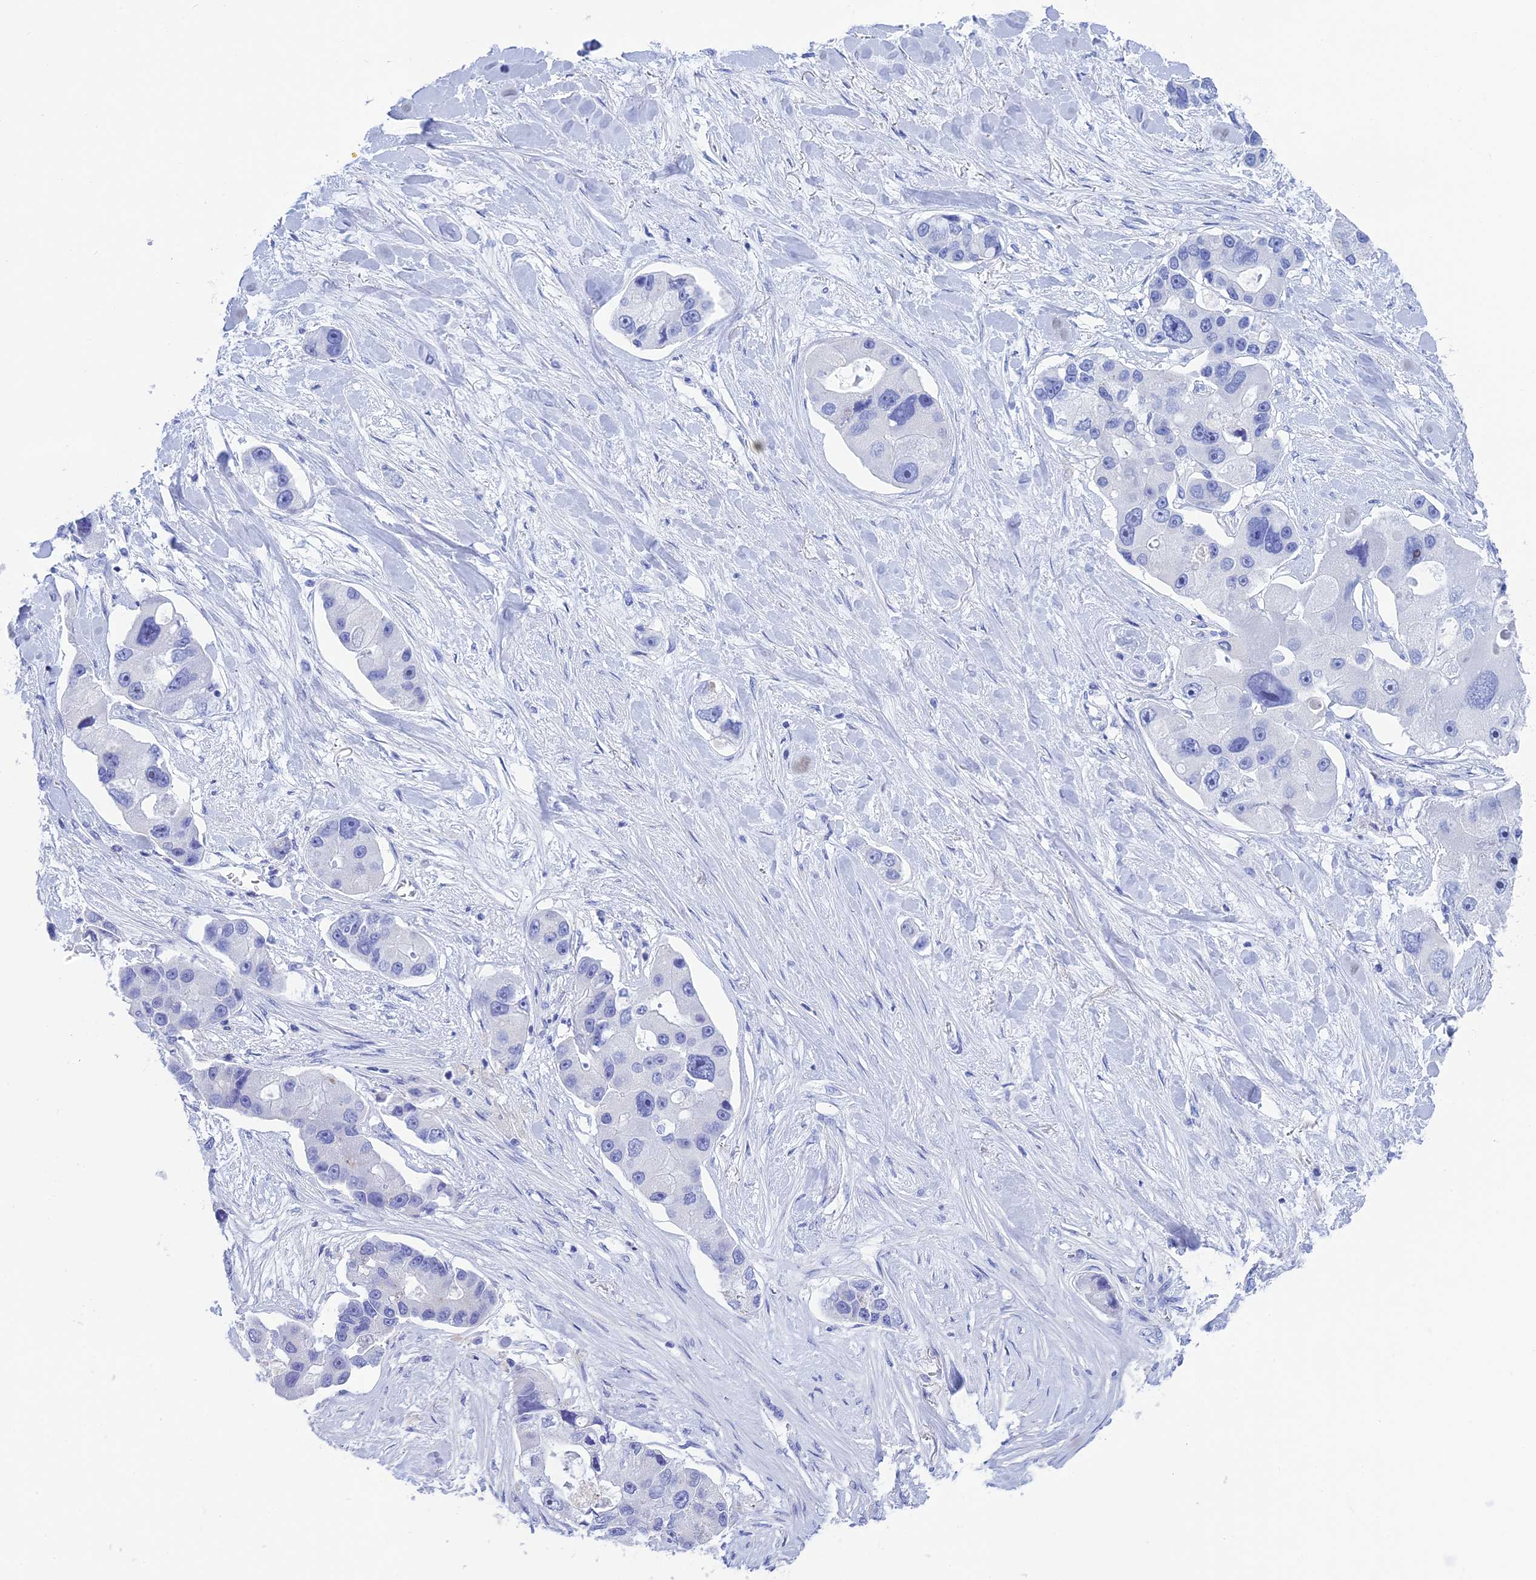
{"staining": {"intensity": "negative", "quantity": "none", "location": "none"}, "tissue": "lung cancer", "cell_type": "Tumor cells", "image_type": "cancer", "snomed": [{"axis": "morphology", "description": "Adenocarcinoma, NOS"}, {"axis": "topography", "description": "Lung"}], "caption": "Immunohistochemistry micrograph of neoplastic tissue: lung cancer (adenocarcinoma) stained with DAB exhibits no significant protein staining in tumor cells.", "gene": "ERICH4", "patient": {"sex": "female", "age": 54}}